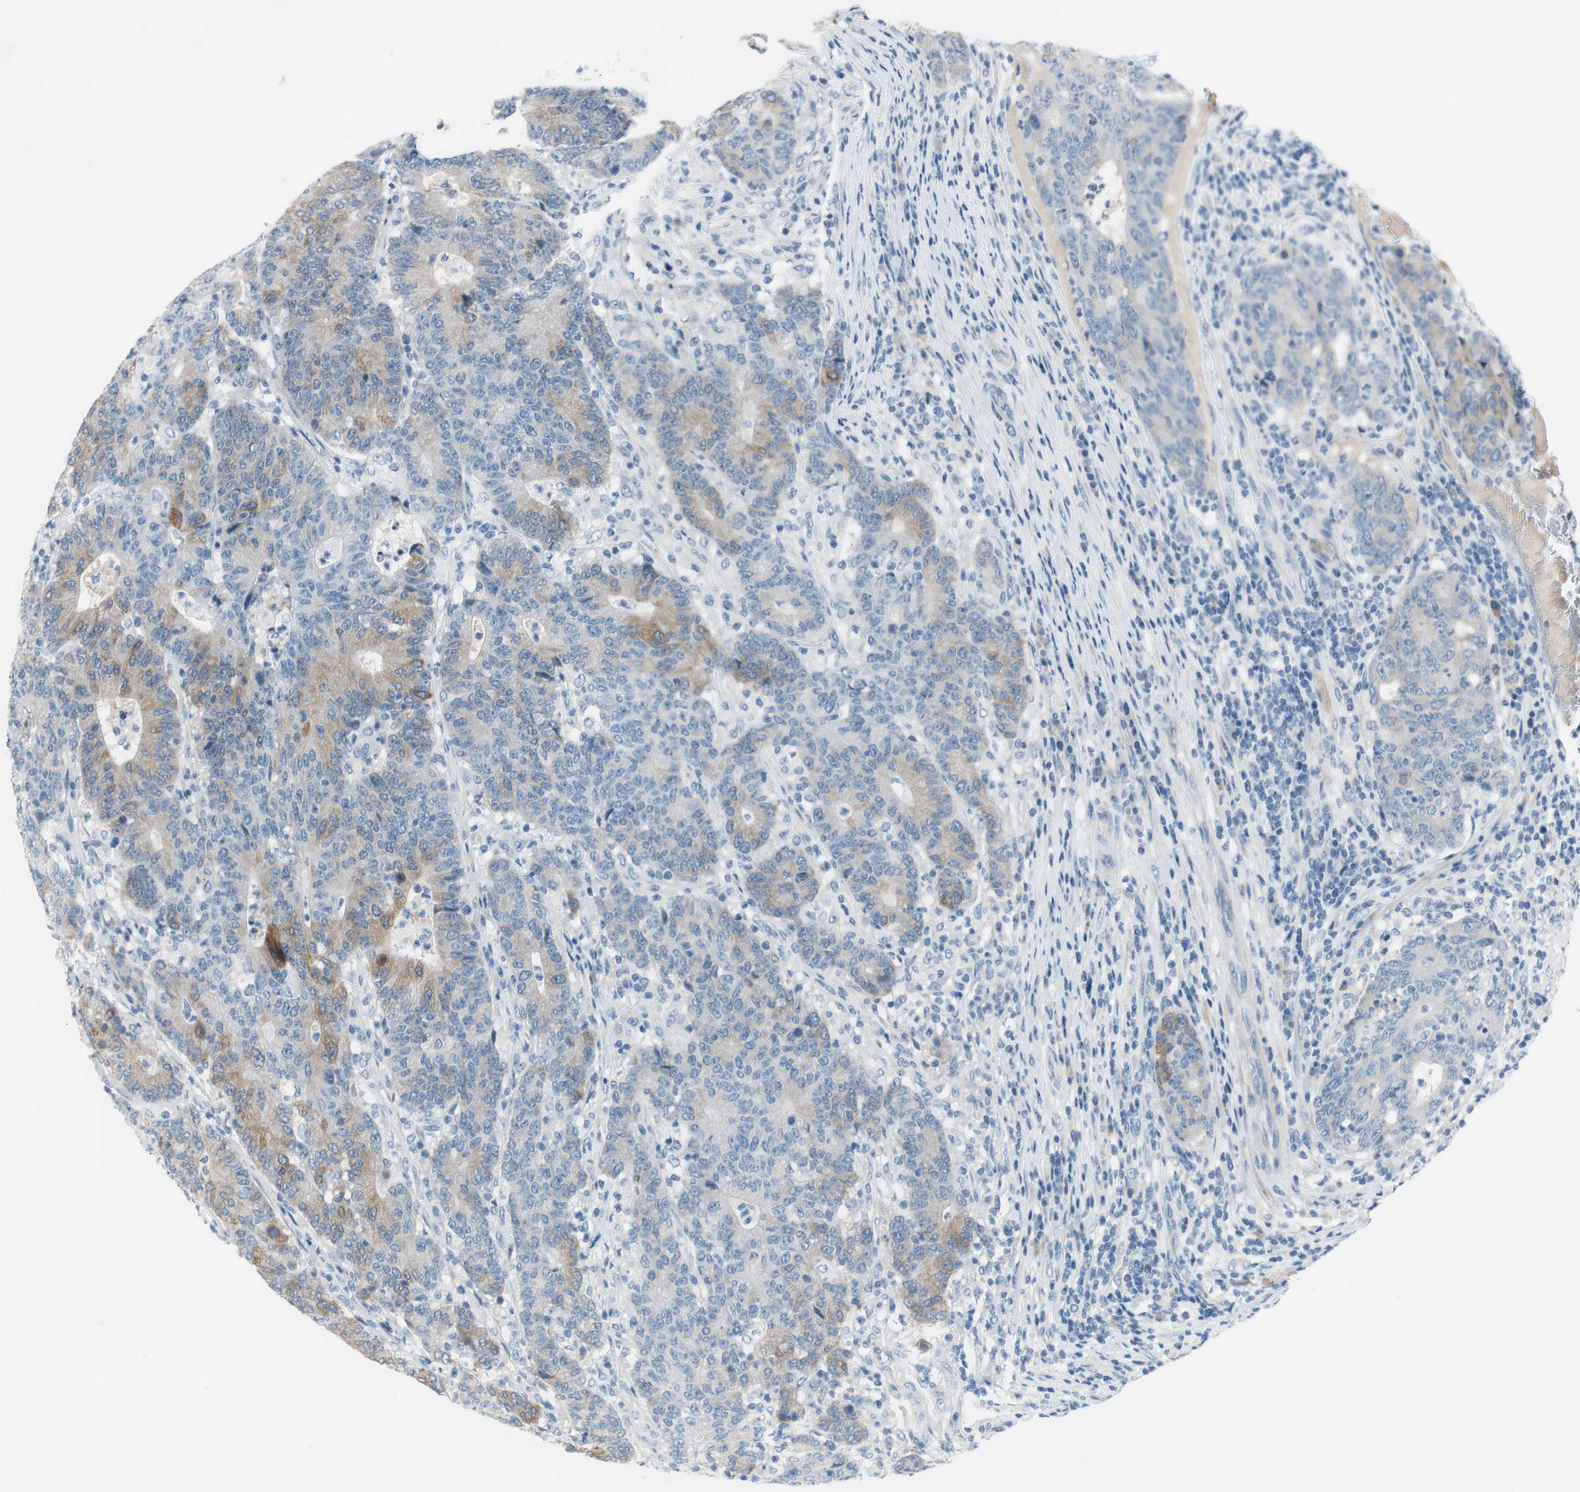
{"staining": {"intensity": "moderate", "quantity": "<25%", "location": "cytoplasmic/membranous"}, "tissue": "colorectal cancer", "cell_type": "Tumor cells", "image_type": "cancer", "snomed": [{"axis": "morphology", "description": "Normal tissue, NOS"}, {"axis": "morphology", "description": "Adenocarcinoma, NOS"}, {"axis": "topography", "description": "Colon"}], "caption": "There is low levels of moderate cytoplasmic/membranous positivity in tumor cells of colorectal cancer, as demonstrated by immunohistochemical staining (brown color).", "gene": "FDFT1", "patient": {"sex": "female", "age": 75}}